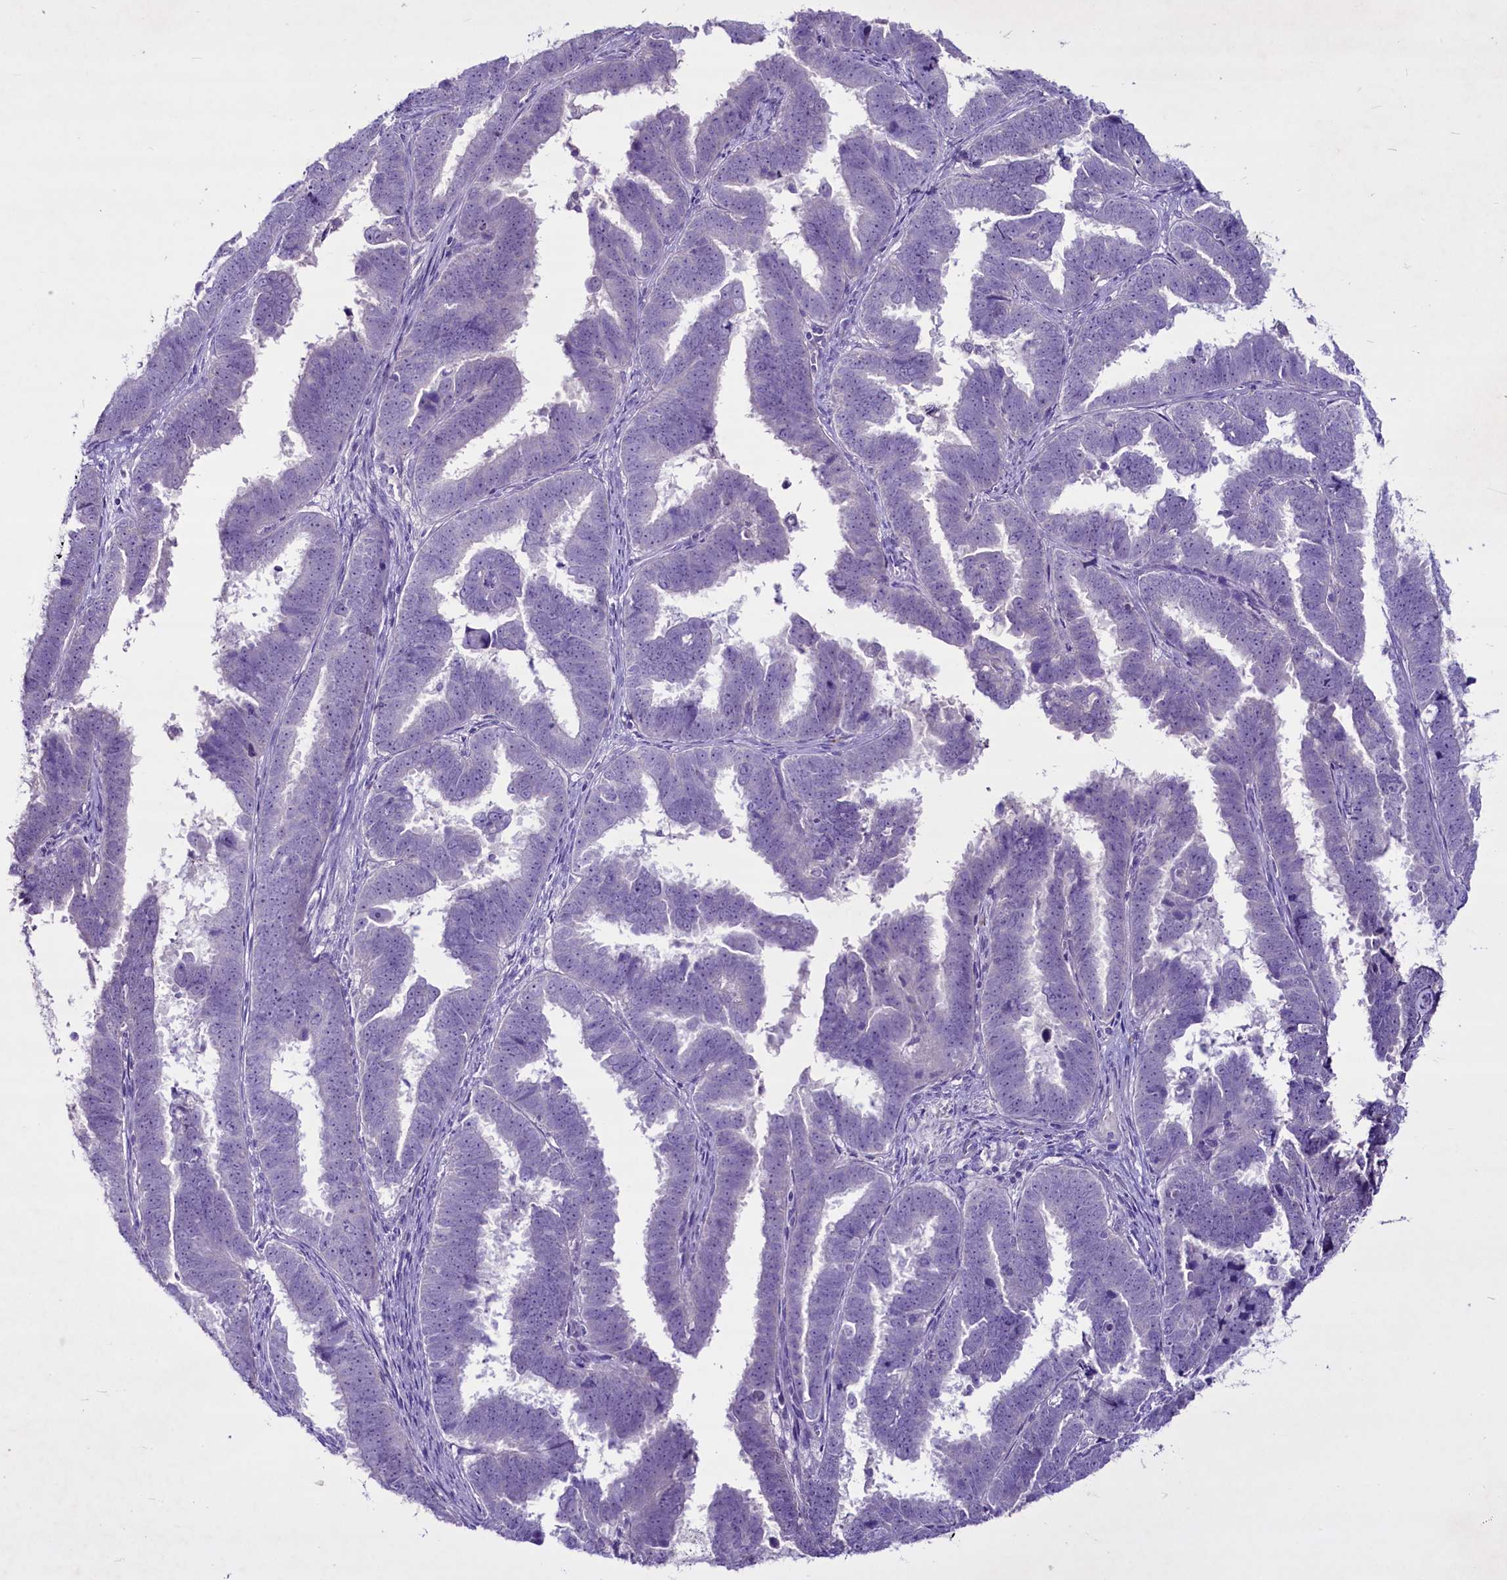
{"staining": {"intensity": "negative", "quantity": "none", "location": "none"}, "tissue": "endometrial cancer", "cell_type": "Tumor cells", "image_type": "cancer", "snomed": [{"axis": "morphology", "description": "Adenocarcinoma, NOS"}, {"axis": "topography", "description": "Endometrium"}], "caption": "A histopathology image of human endometrial adenocarcinoma is negative for staining in tumor cells.", "gene": "FAM209B", "patient": {"sex": "female", "age": 75}}